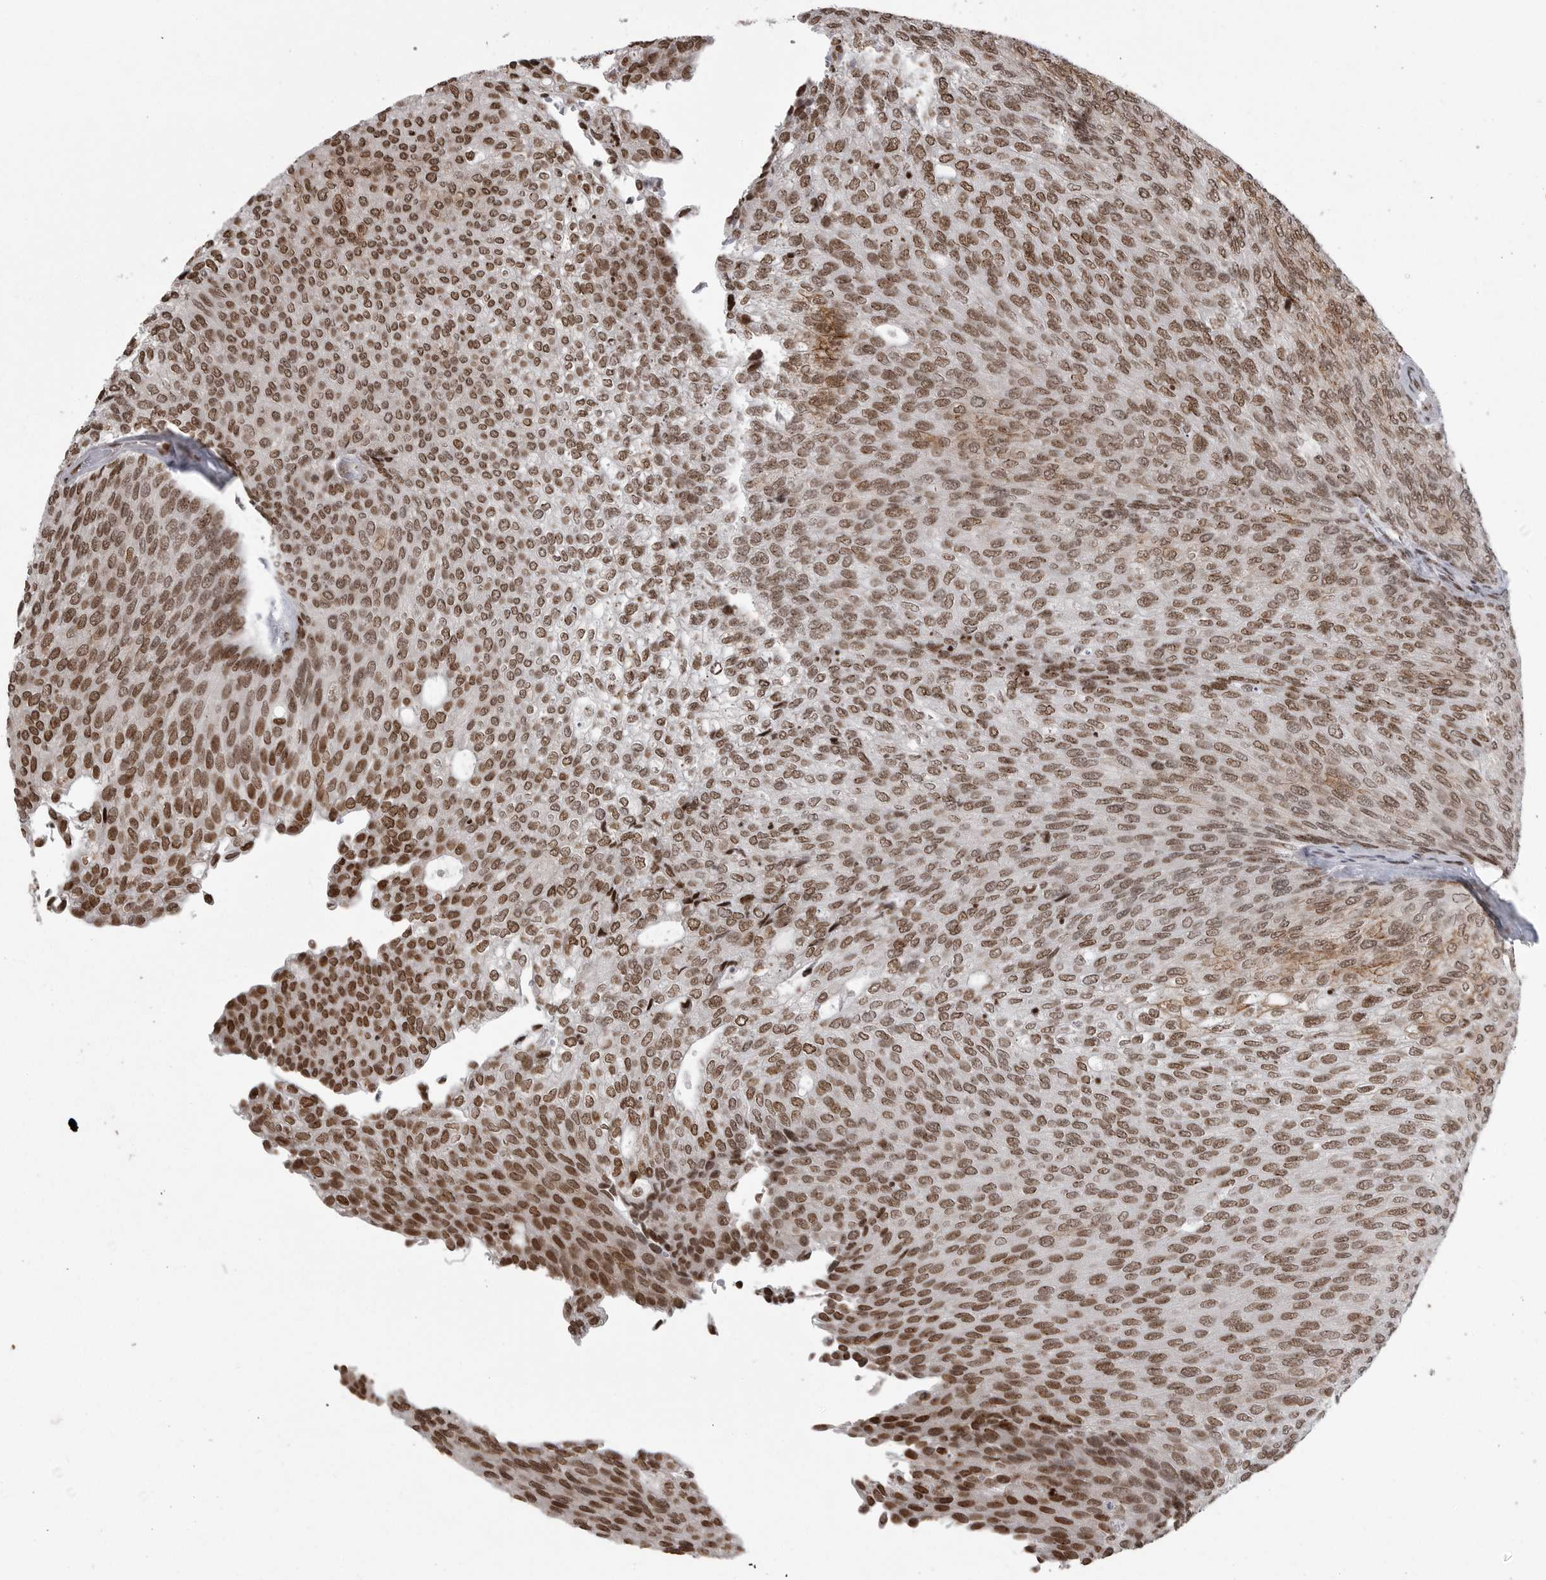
{"staining": {"intensity": "moderate", "quantity": ">75%", "location": "nuclear"}, "tissue": "urothelial cancer", "cell_type": "Tumor cells", "image_type": "cancer", "snomed": [{"axis": "morphology", "description": "Urothelial carcinoma, Low grade"}, {"axis": "topography", "description": "Urinary bladder"}], "caption": "High-power microscopy captured an immunohistochemistry histopathology image of urothelial carcinoma (low-grade), revealing moderate nuclear expression in about >75% of tumor cells. Using DAB (brown) and hematoxylin (blue) stains, captured at high magnification using brightfield microscopy.", "gene": "YAF2", "patient": {"sex": "female", "age": 79}}